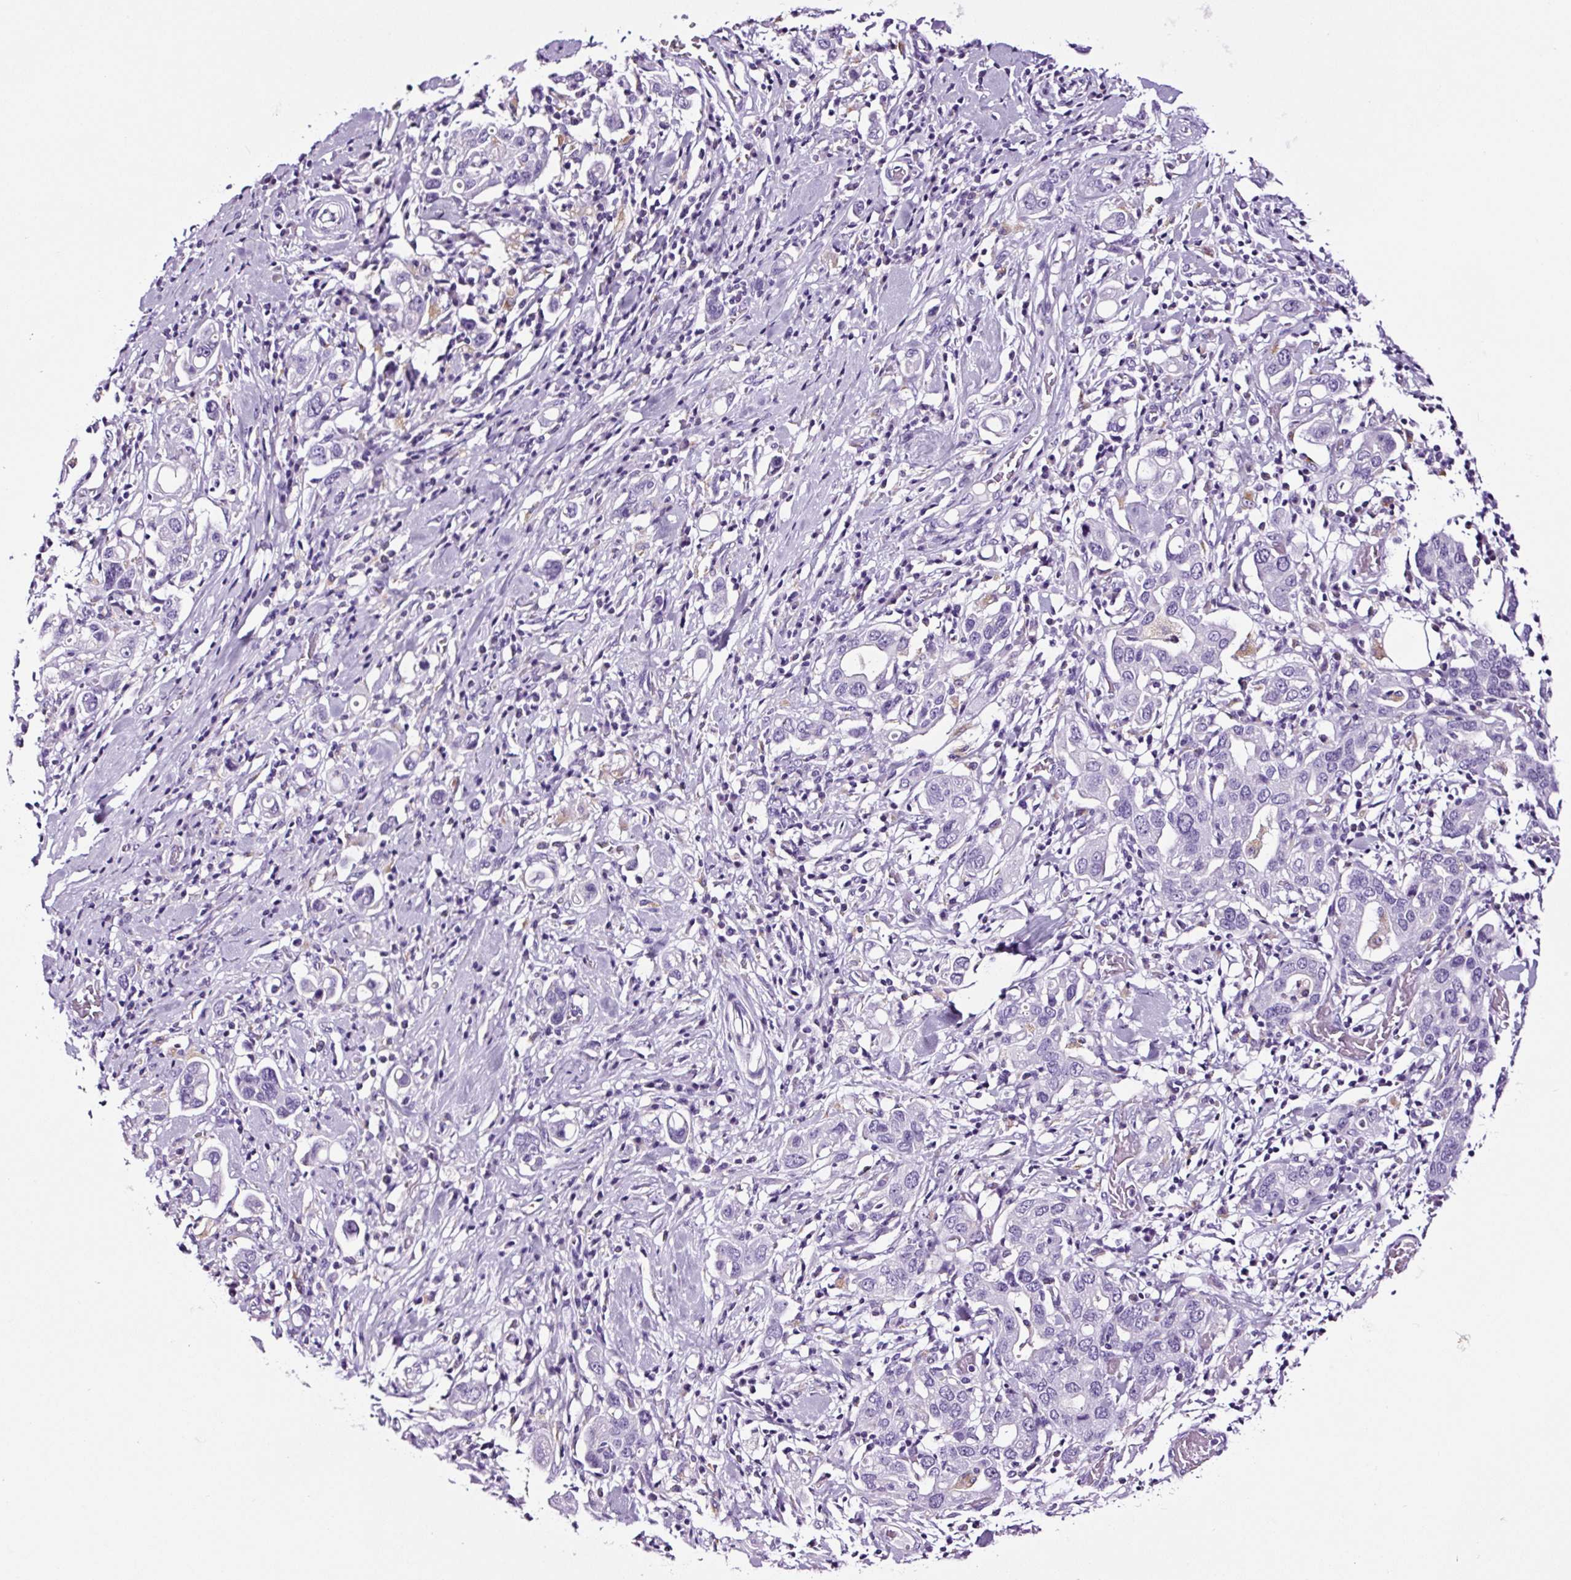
{"staining": {"intensity": "negative", "quantity": "none", "location": "none"}, "tissue": "stomach cancer", "cell_type": "Tumor cells", "image_type": "cancer", "snomed": [{"axis": "morphology", "description": "Adenocarcinoma, NOS"}, {"axis": "topography", "description": "Stomach, upper"}], "caption": "Image shows no significant protein expression in tumor cells of stomach cancer.", "gene": "FBXL7", "patient": {"sex": "male", "age": 62}}